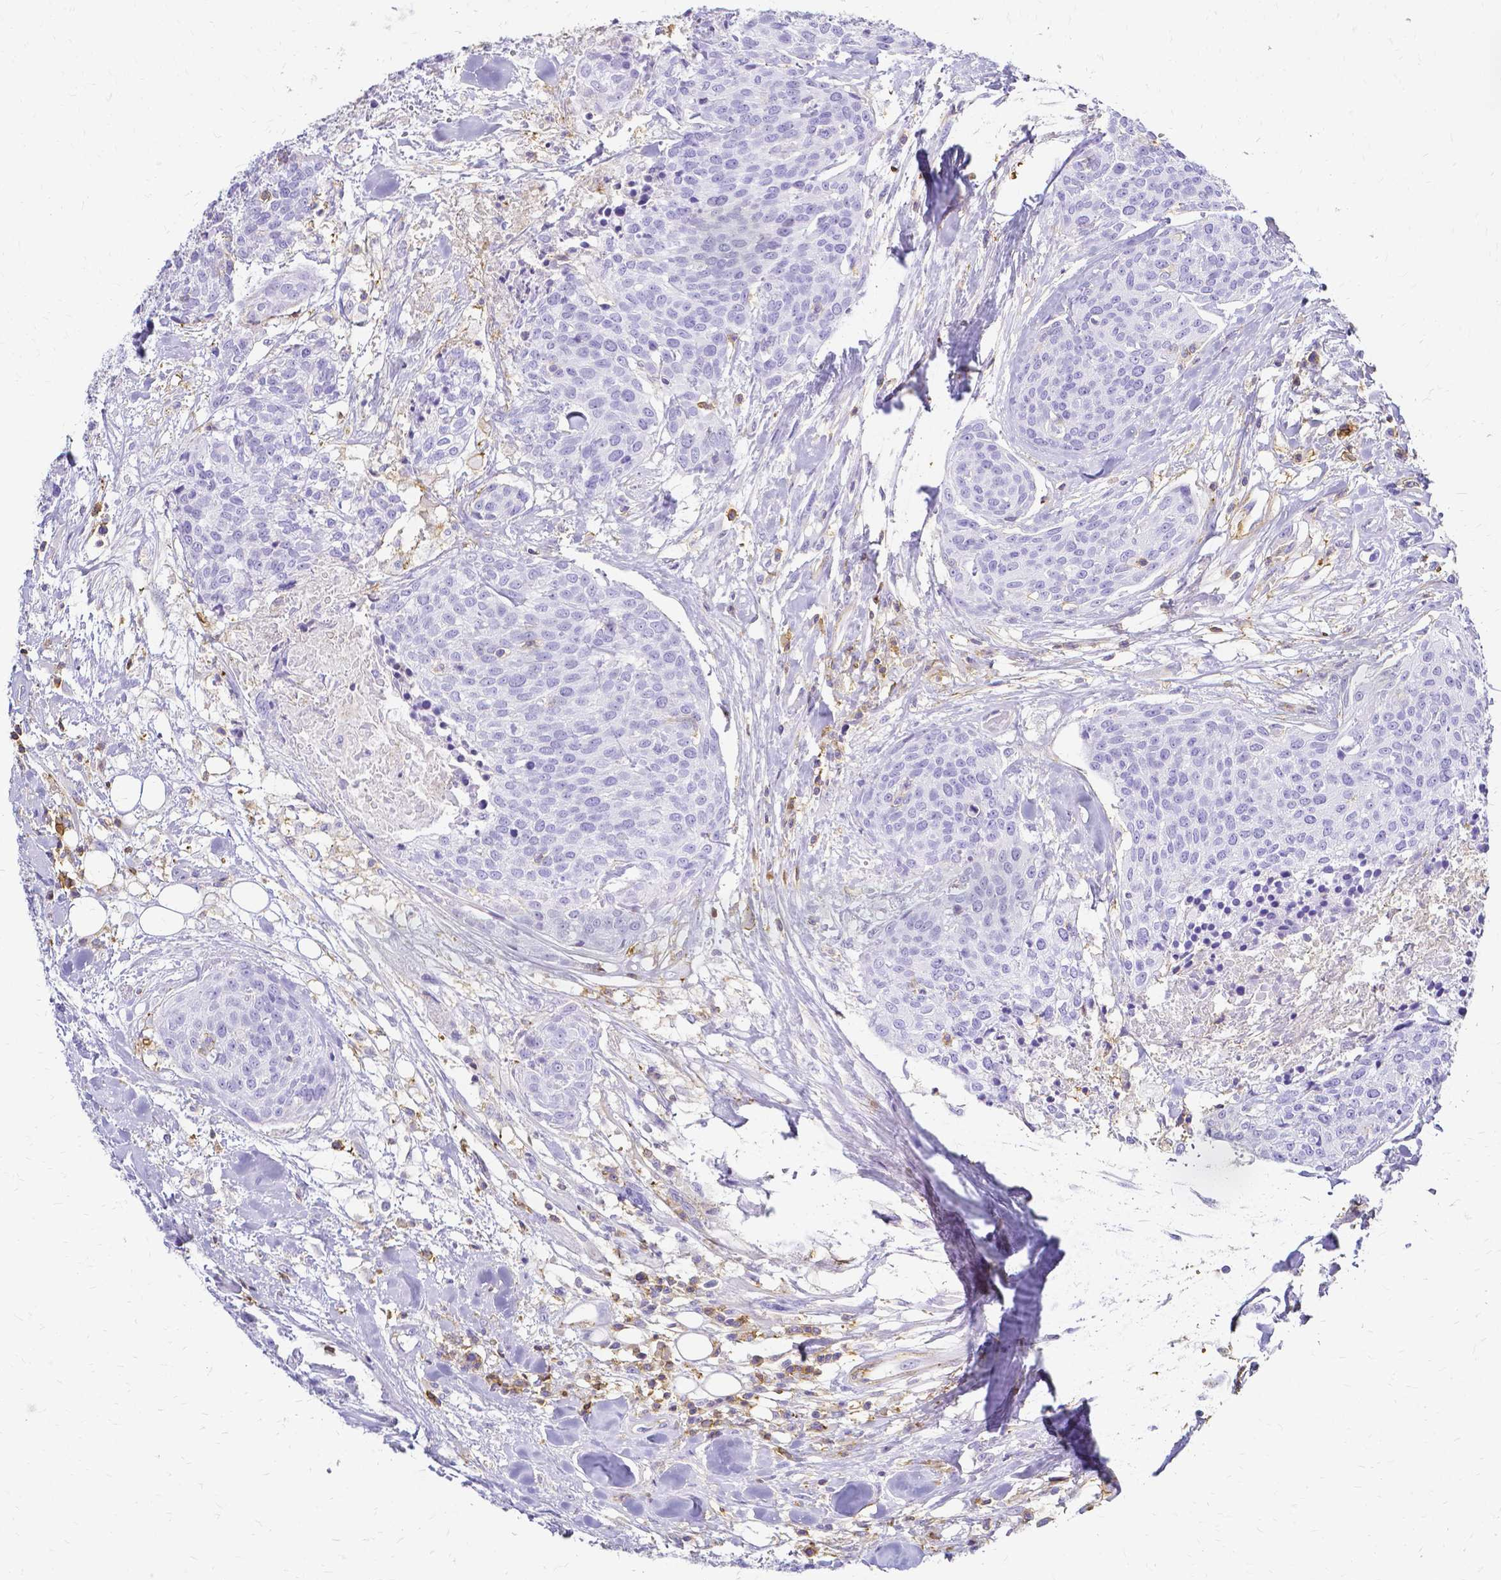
{"staining": {"intensity": "negative", "quantity": "none", "location": "none"}, "tissue": "head and neck cancer", "cell_type": "Tumor cells", "image_type": "cancer", "snomed": [{"axis": "morphology", "description": "Squamous cell carcinoma, NOS"}, {"axis": "topography", "description": "Oral tissue"}, {"axis": "topography", "description": "Head-Neck"}], "caption": "The photomicrograph reveals no significant expression in tumor cells of head and neck squamous cell carcinoma.", "gene": "HSPA12A", "patient": {"sex": "male", "age": 64}}